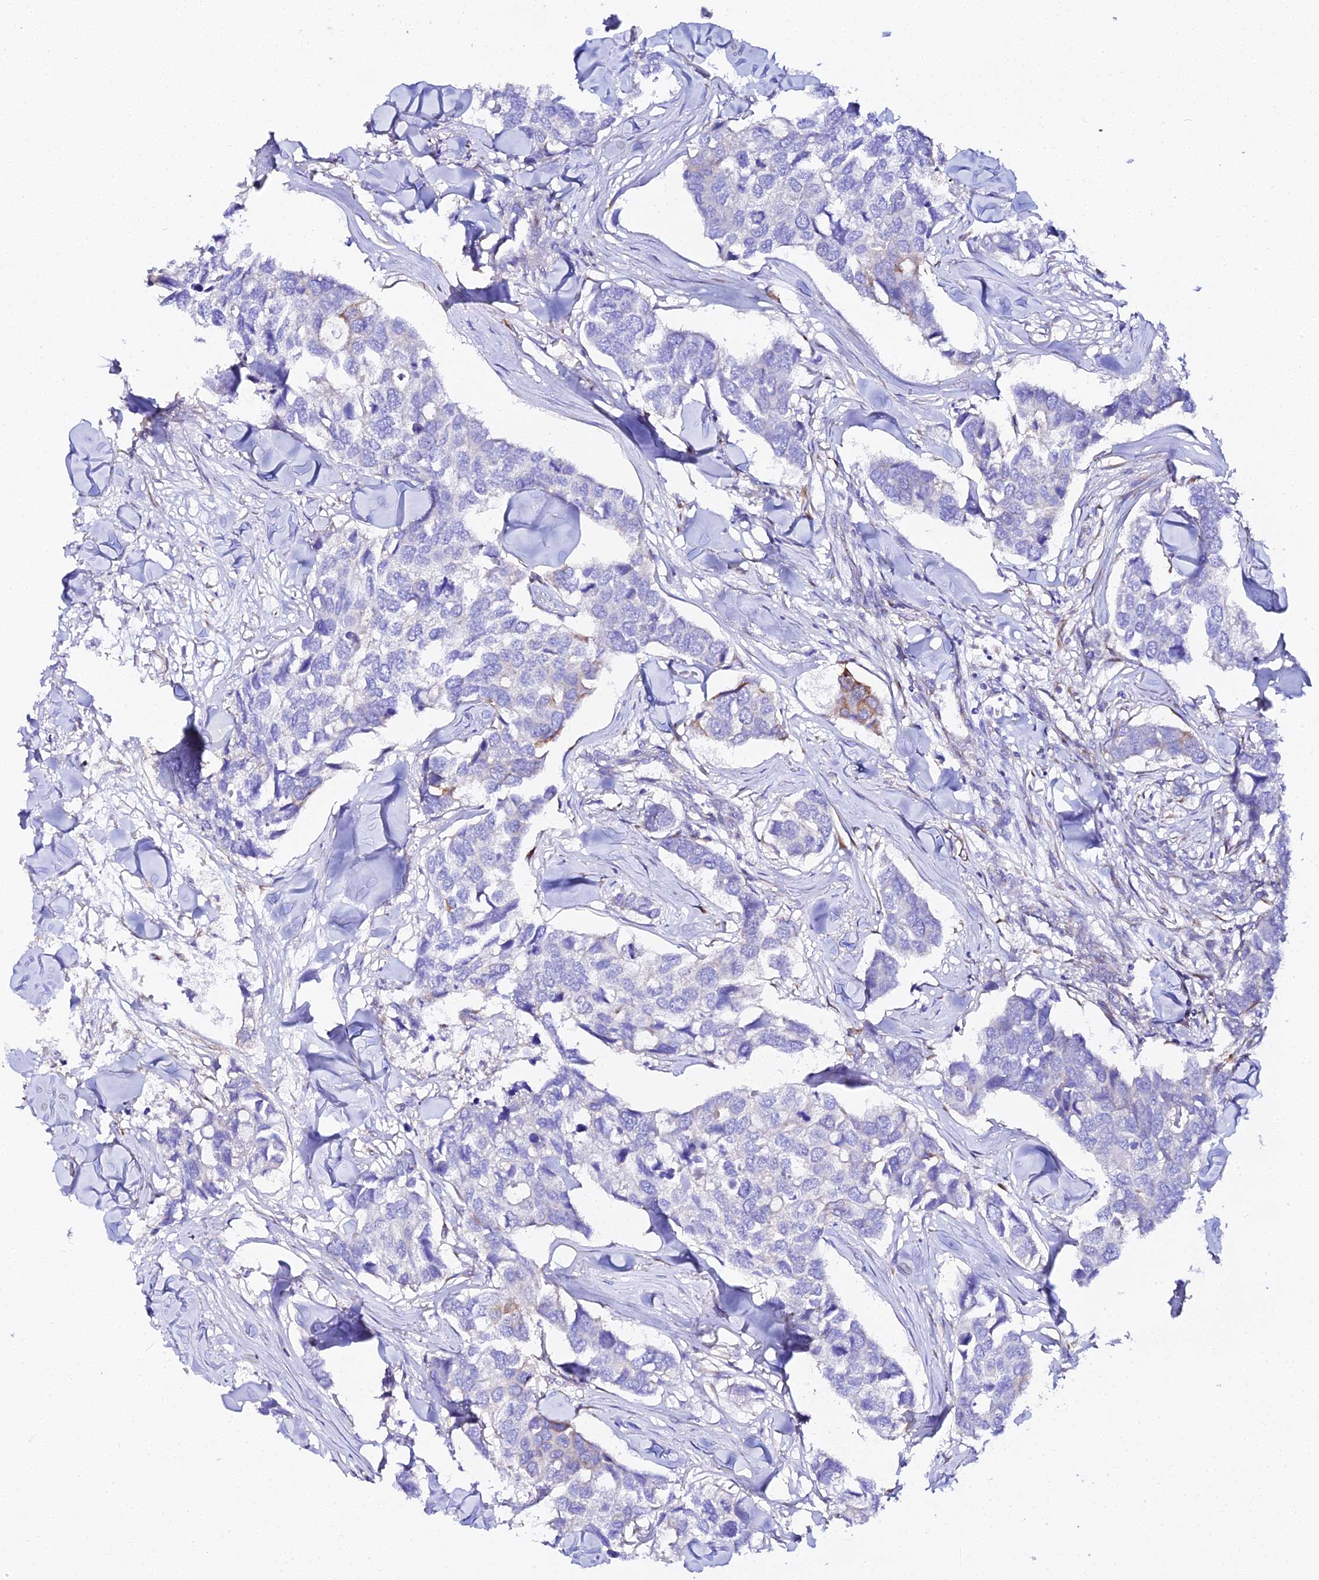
{"staining": {"intensity": "strong", "quantity": "<25%", "location": "cytoplasmic/membranous"}, "tissue": "breast cancer", "cell_type": "Tumor cells", "image_type": "cancer", "snomed": [{"axis": "morphology", "description": "Duct carcinoma"}, {"axis": "topography", "description": "Breast"}], "caption": "Strong cytoplasmic/membranous positivity for a protein is seen in about <25% of tumor cells of invasive ductal carcinoma (breast) using immunohistochemistry (IHC).", "gene": "CFAP45", "patient": {"sex": "female", "age": 83}}